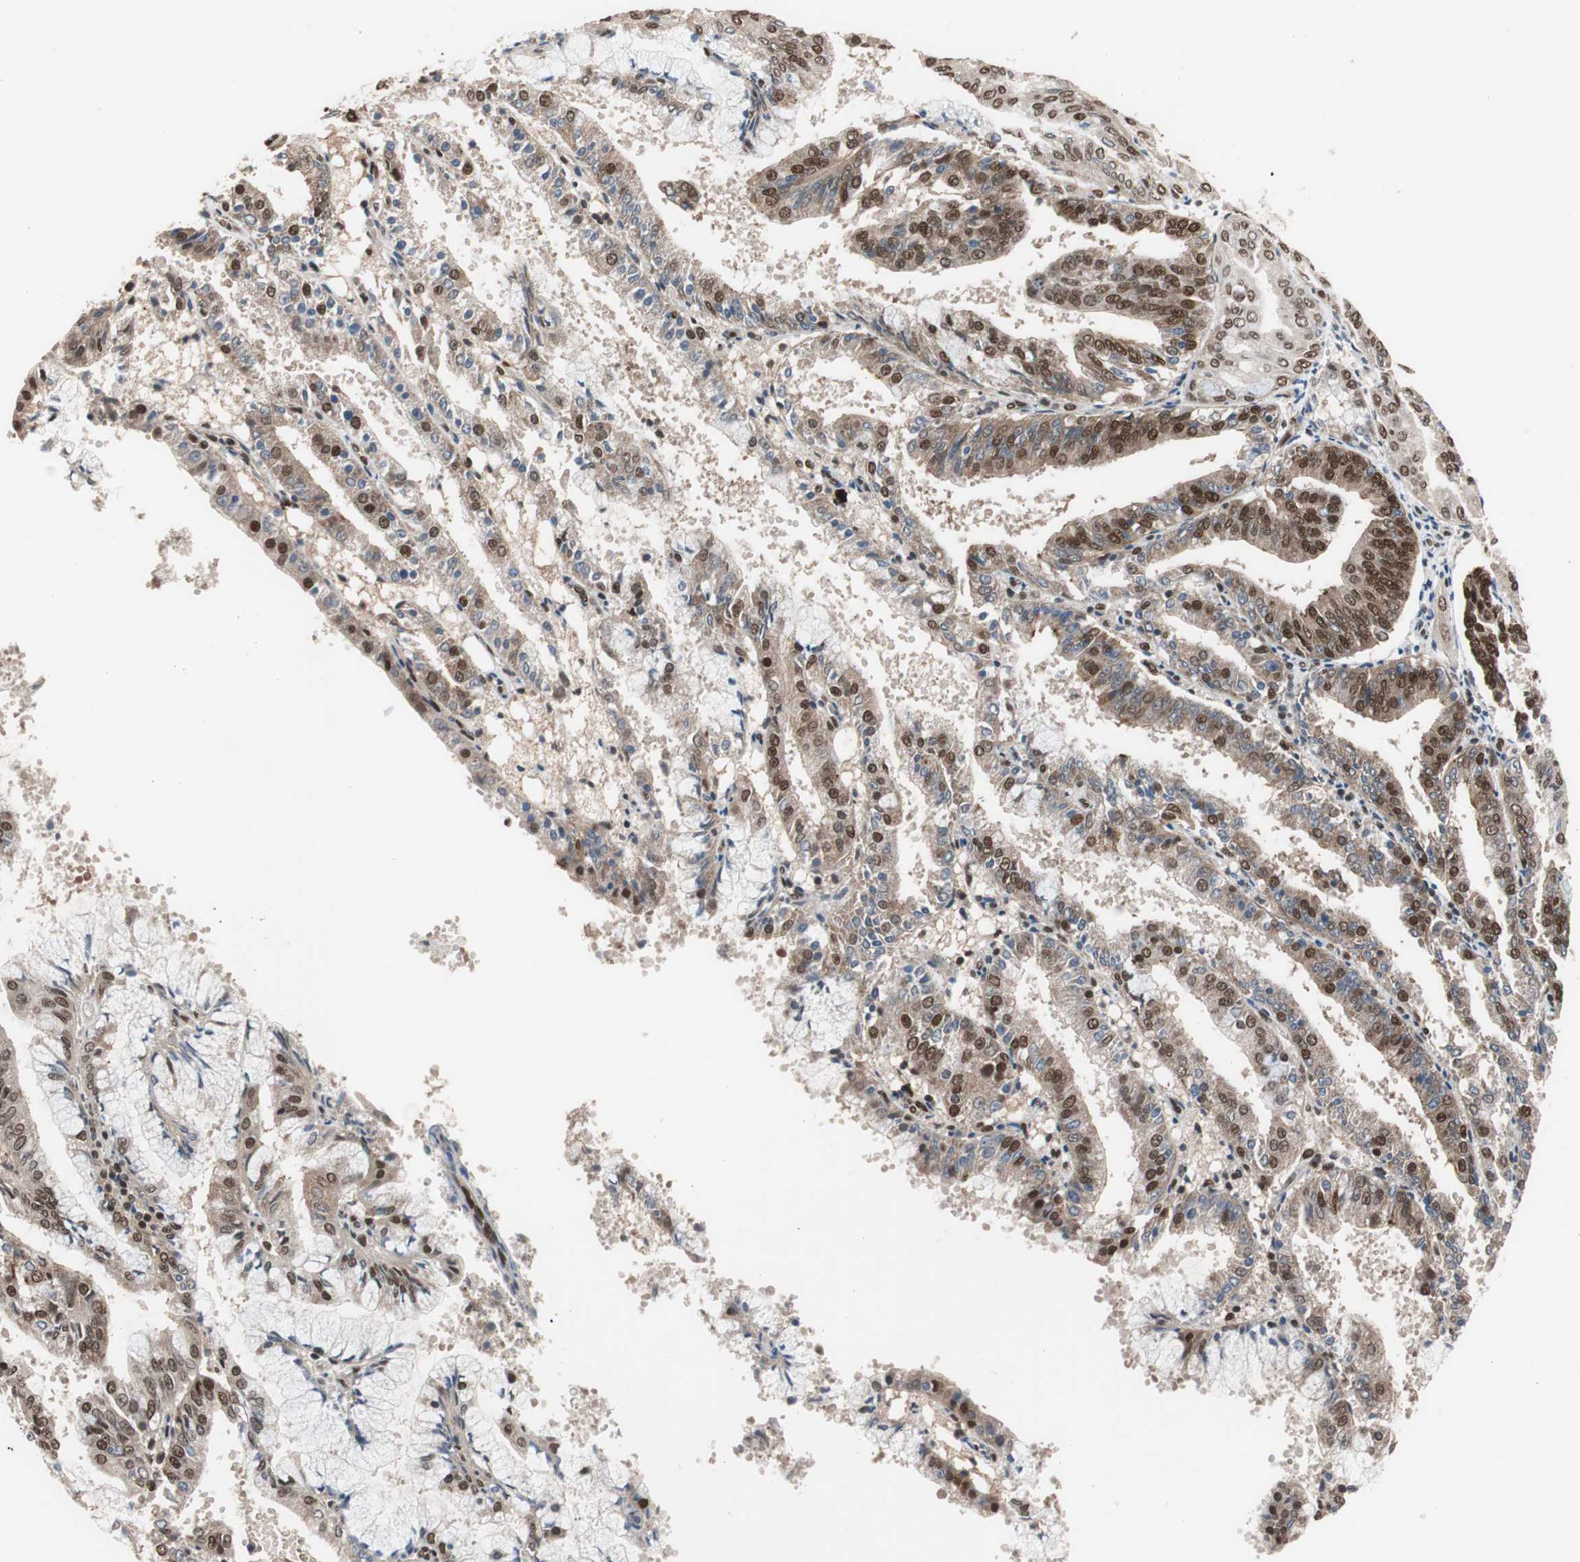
{"staining": {"intensity": "moderate", "quantity": ">75%", "location": "cytoplasmic/membranous,nuclear"}, "tissue": "endometrial cancer", "cell_type": "Tumor cells", "image_type": "cancer", "snomed": [{"axis": "morphology", "description": "Adenocarcinoma, NOS"}, {"axis": "topography", "description": "Endometrium"}], "caption": "Immunohistochemistry (DAB (3,3'-diaminobenzidine)) staining of endometrial cancer (adenocarcinoma) exhibits moderate cytoplasmic/membranous and nuclear protein staining in approximately >75% of tumor cells.", "gene": "CHAMP1", "patient": {"sex": "female", "age": 63}}